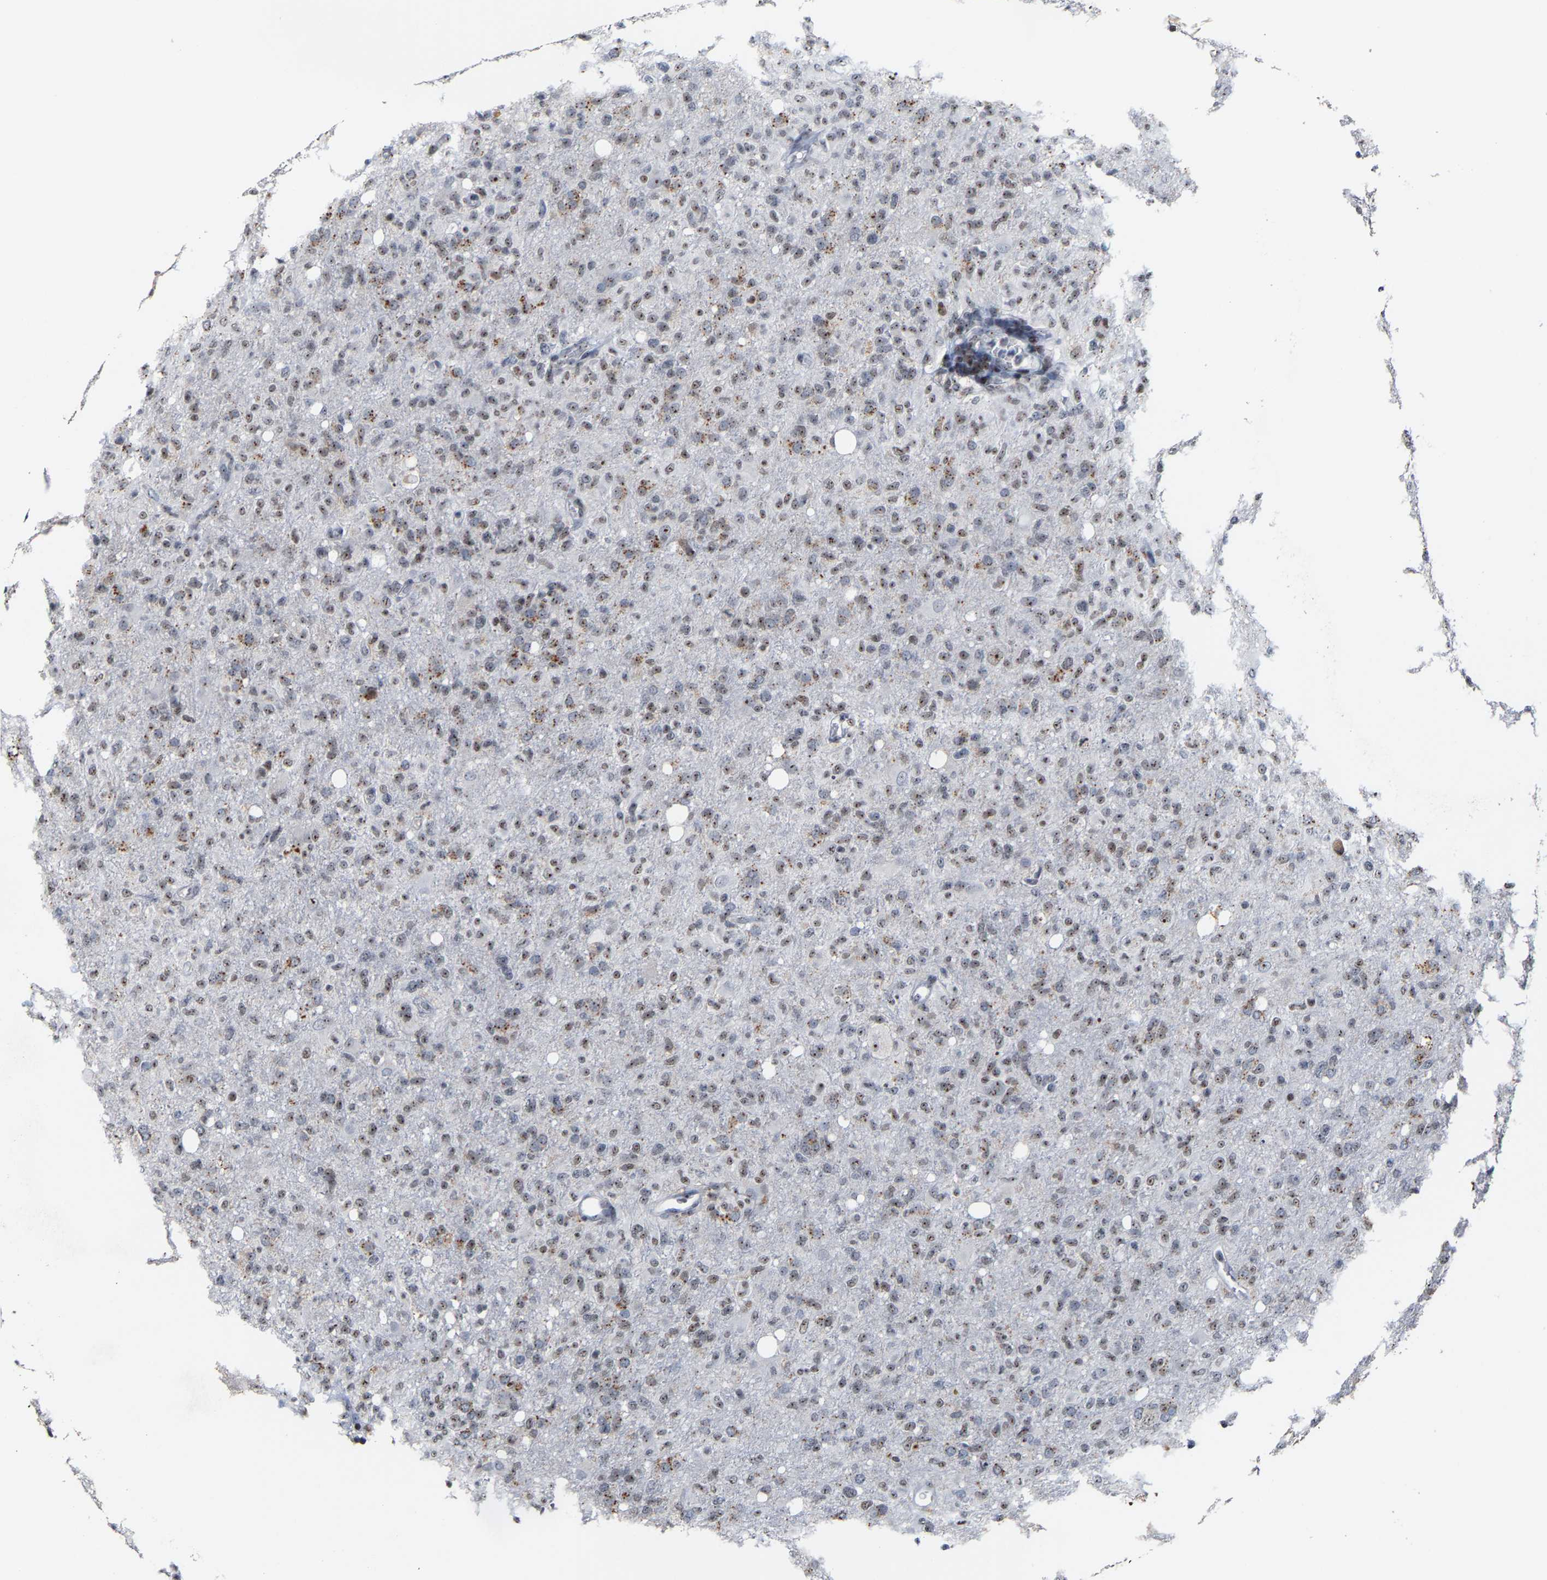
{"staining": {"intensity": "moderate", "quantity": ">75%", "location": "nuclear"}, "tissue": "glioma", "cell_type": "Tumor cells", "image_type": "cancer", "snomed": [{"axis": "morphology", "description": "Glioma, malignant, High grade"}, {"axis": "topography", "description": "Brain"}], "caption": "A high-resolution photomicrograph shows IHC staining of glioma, which shows moderate nuclear staining in about >75% of tumor cells.", "gene": "NOP58", "patient": {"sex": "female", "age": 57}}